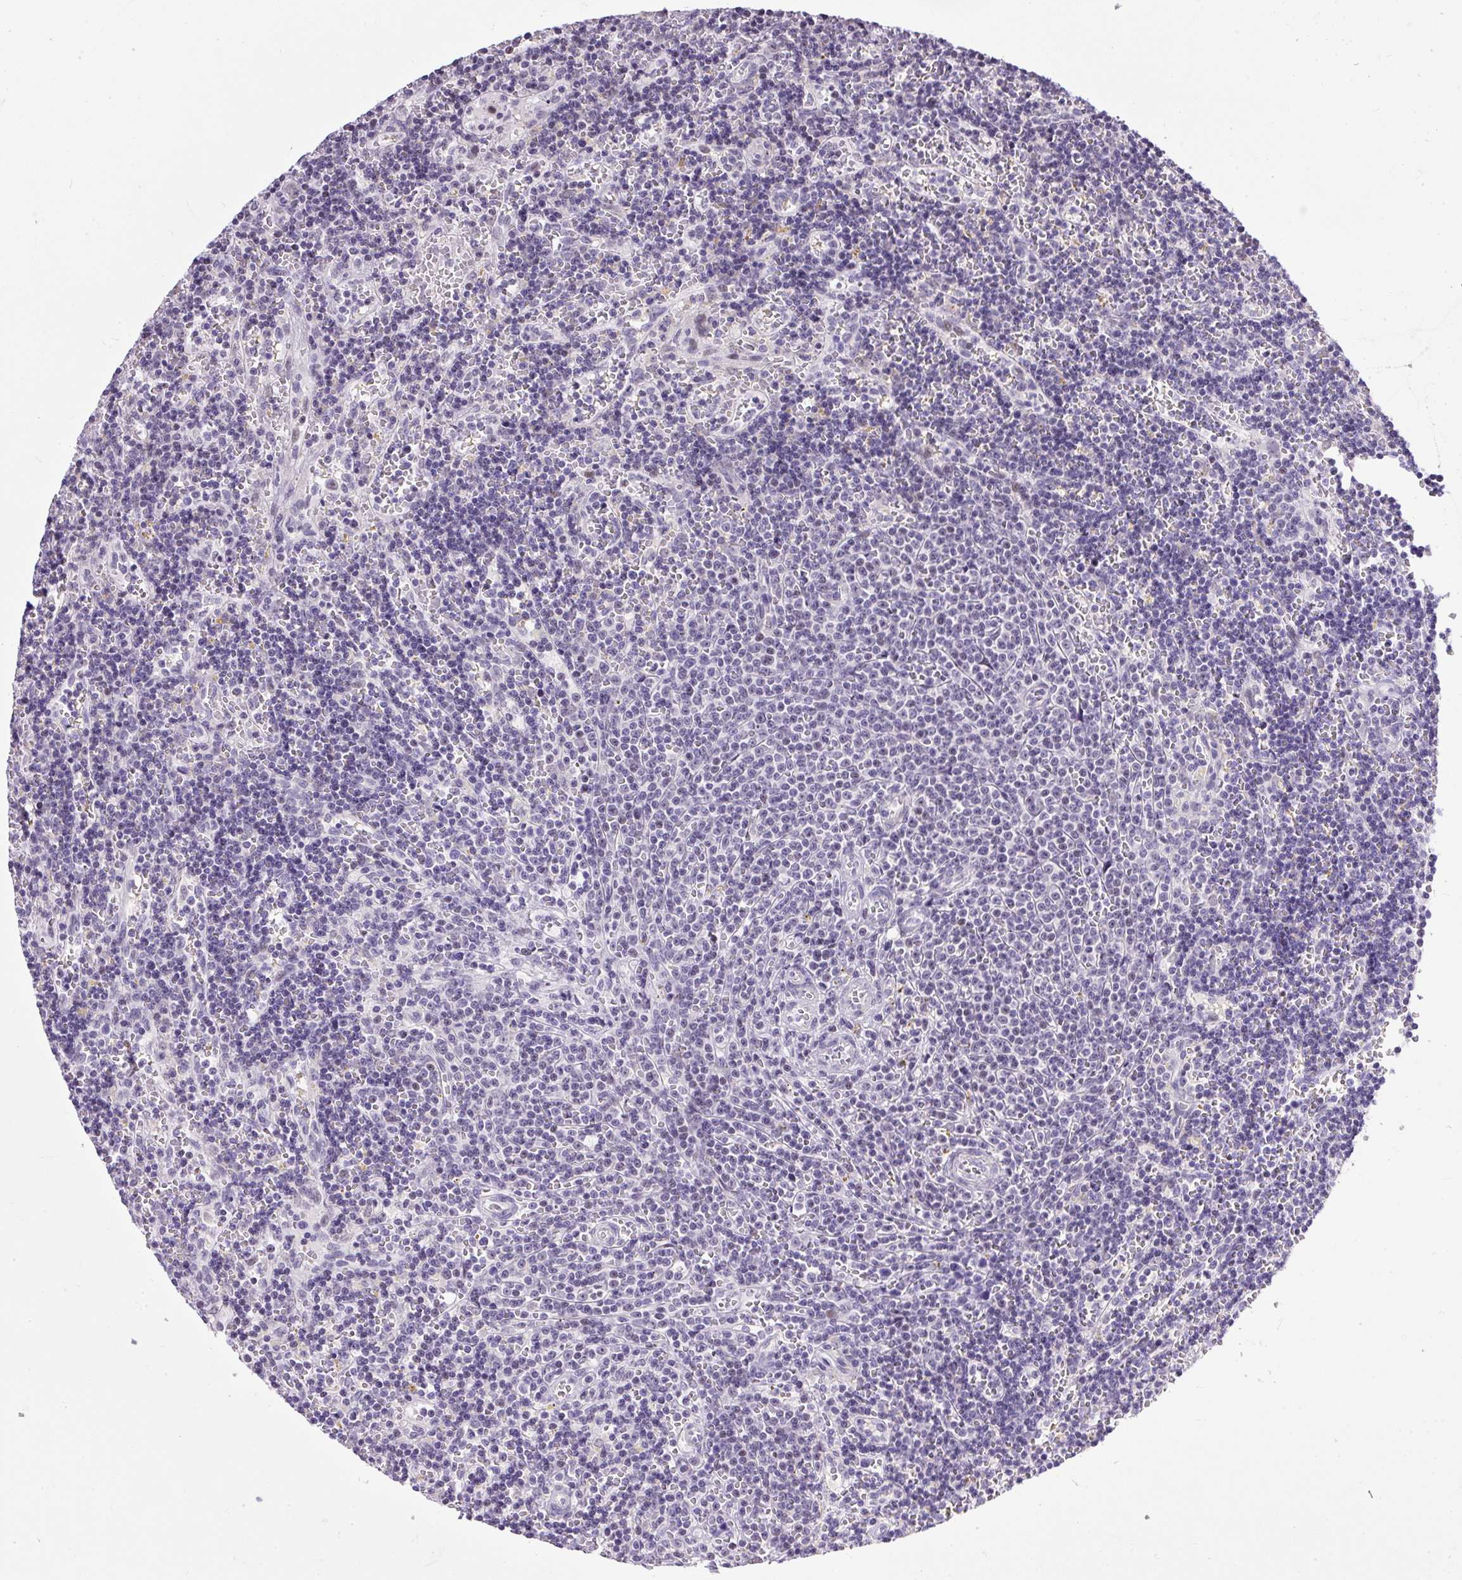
{"staining": {"intensity": "negative", "quantity": "none", "location": "none"}, "tissue": "lymphoma", "cell_type": "Tumor cells", "image_type": "cancer", "snomed": [{"axis": "morphology", "description": "Malignant lymphoma, non-Hodgkin's type, Low grade"}, {"axis": "topography", "description": "Spleen"}], "caption": "High magnification brightfield microscopy of malignant lymphoma, non-Hodgkin's type (low-grade) stained with DAB (3,3'-diaminobenzidine) (brown) and counterstained with hematoxylin (blue): tumor cells show no significant expression.", "gene": "WNT10B", "patient": {"sex": "male", "age": 60}}